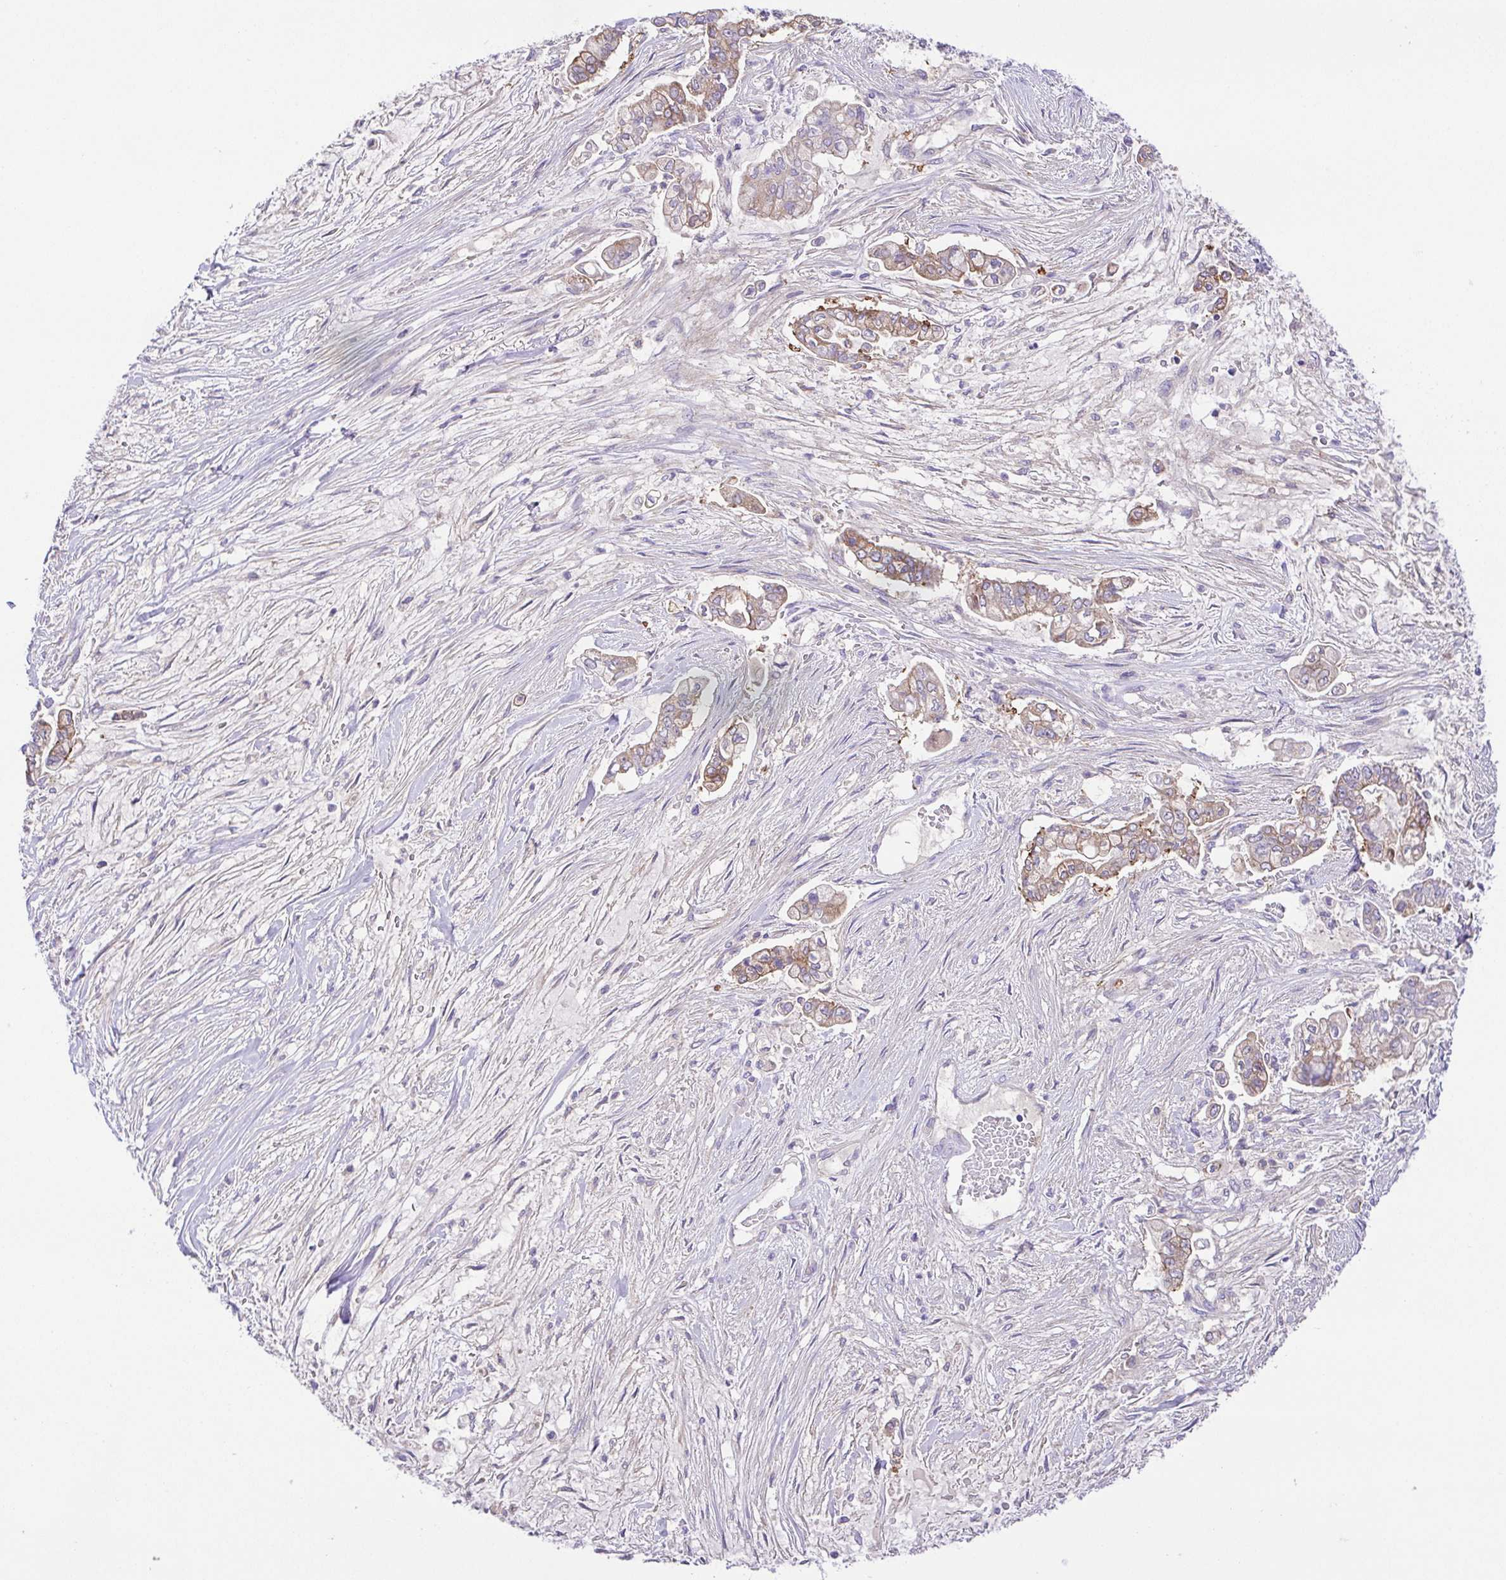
{"staining": {"intensity": "weak", "quantity": "25%-75%", "location": "cytoplasmic/membranous"}, "tissue": "pancreatic cancer", "cell_type": "Tumor cells", "image_type": "cancer", "snomed": [{"axis": "morphology", "description": "Adenocarcinoma, NOS"}, {"axis": "topography", "description": "Pancreas"}], "caption": "Protein staining of pancreatic cancer tissue exhibits weak cytoplasmic/membranous positivity in approximately 25%-75% of tumor cells.", "gene": "SLC13A1", "patient": {"sex": "female", "age": 69}}